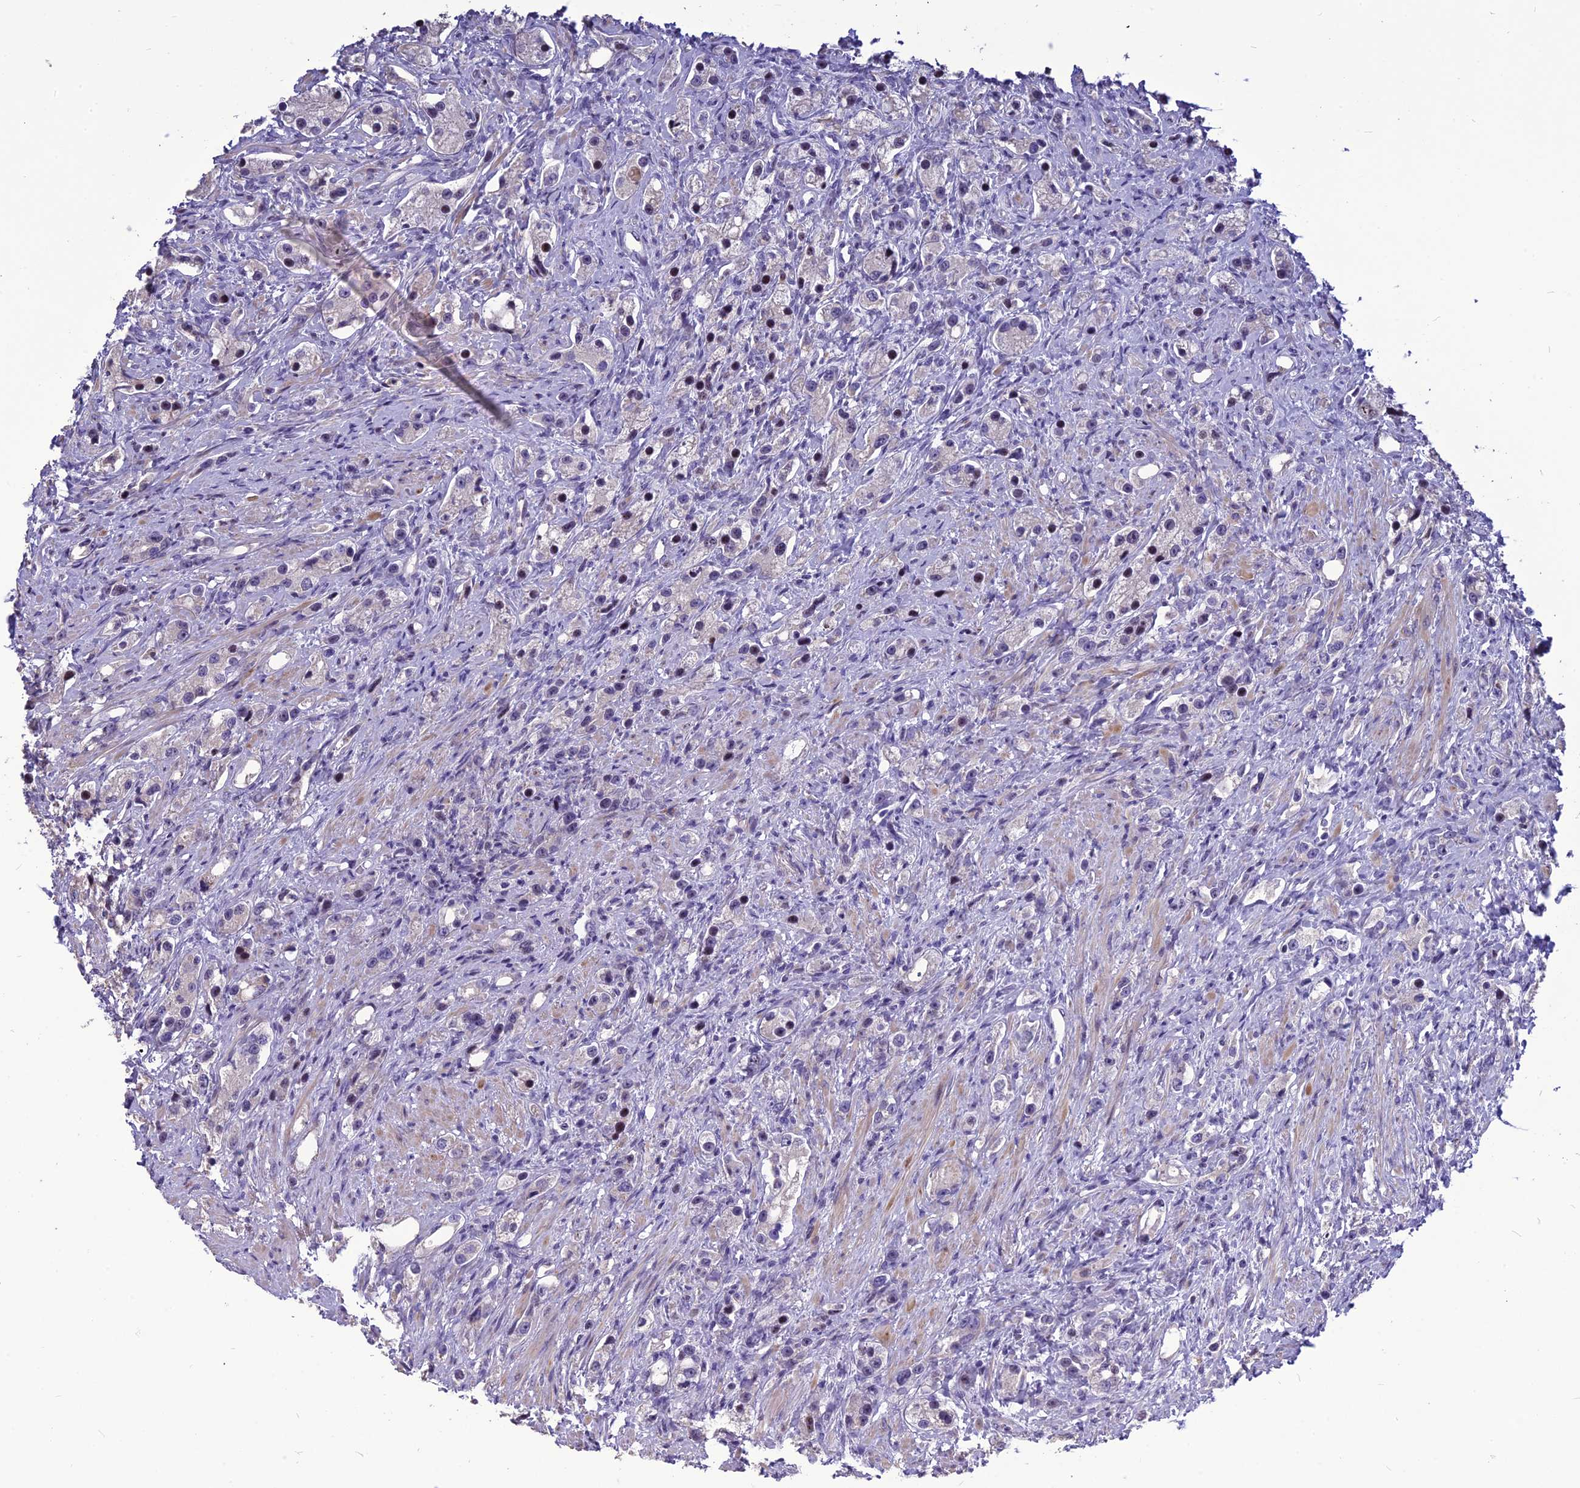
{"staining": {"intensity": "moderate", "quantity": "<25%", "location": "nuclear"}, "tissue": "prostate cancer", "cell_type": "Tumor cells", "image_type": "cancer", "snomed": [{"axis": "morphology", "description": "Adenocarcinoma, High grade"}, {"axis": "topography", "description": "Prostate"}], "caption": "Moderate nuclear positivity for a protein is identified in approximately <25% of tumor cells of high-grade adenocarcinoma (prostate) using IHC.", "gene": "SPG21", "patient": {"sex": "male", "age": 63}}